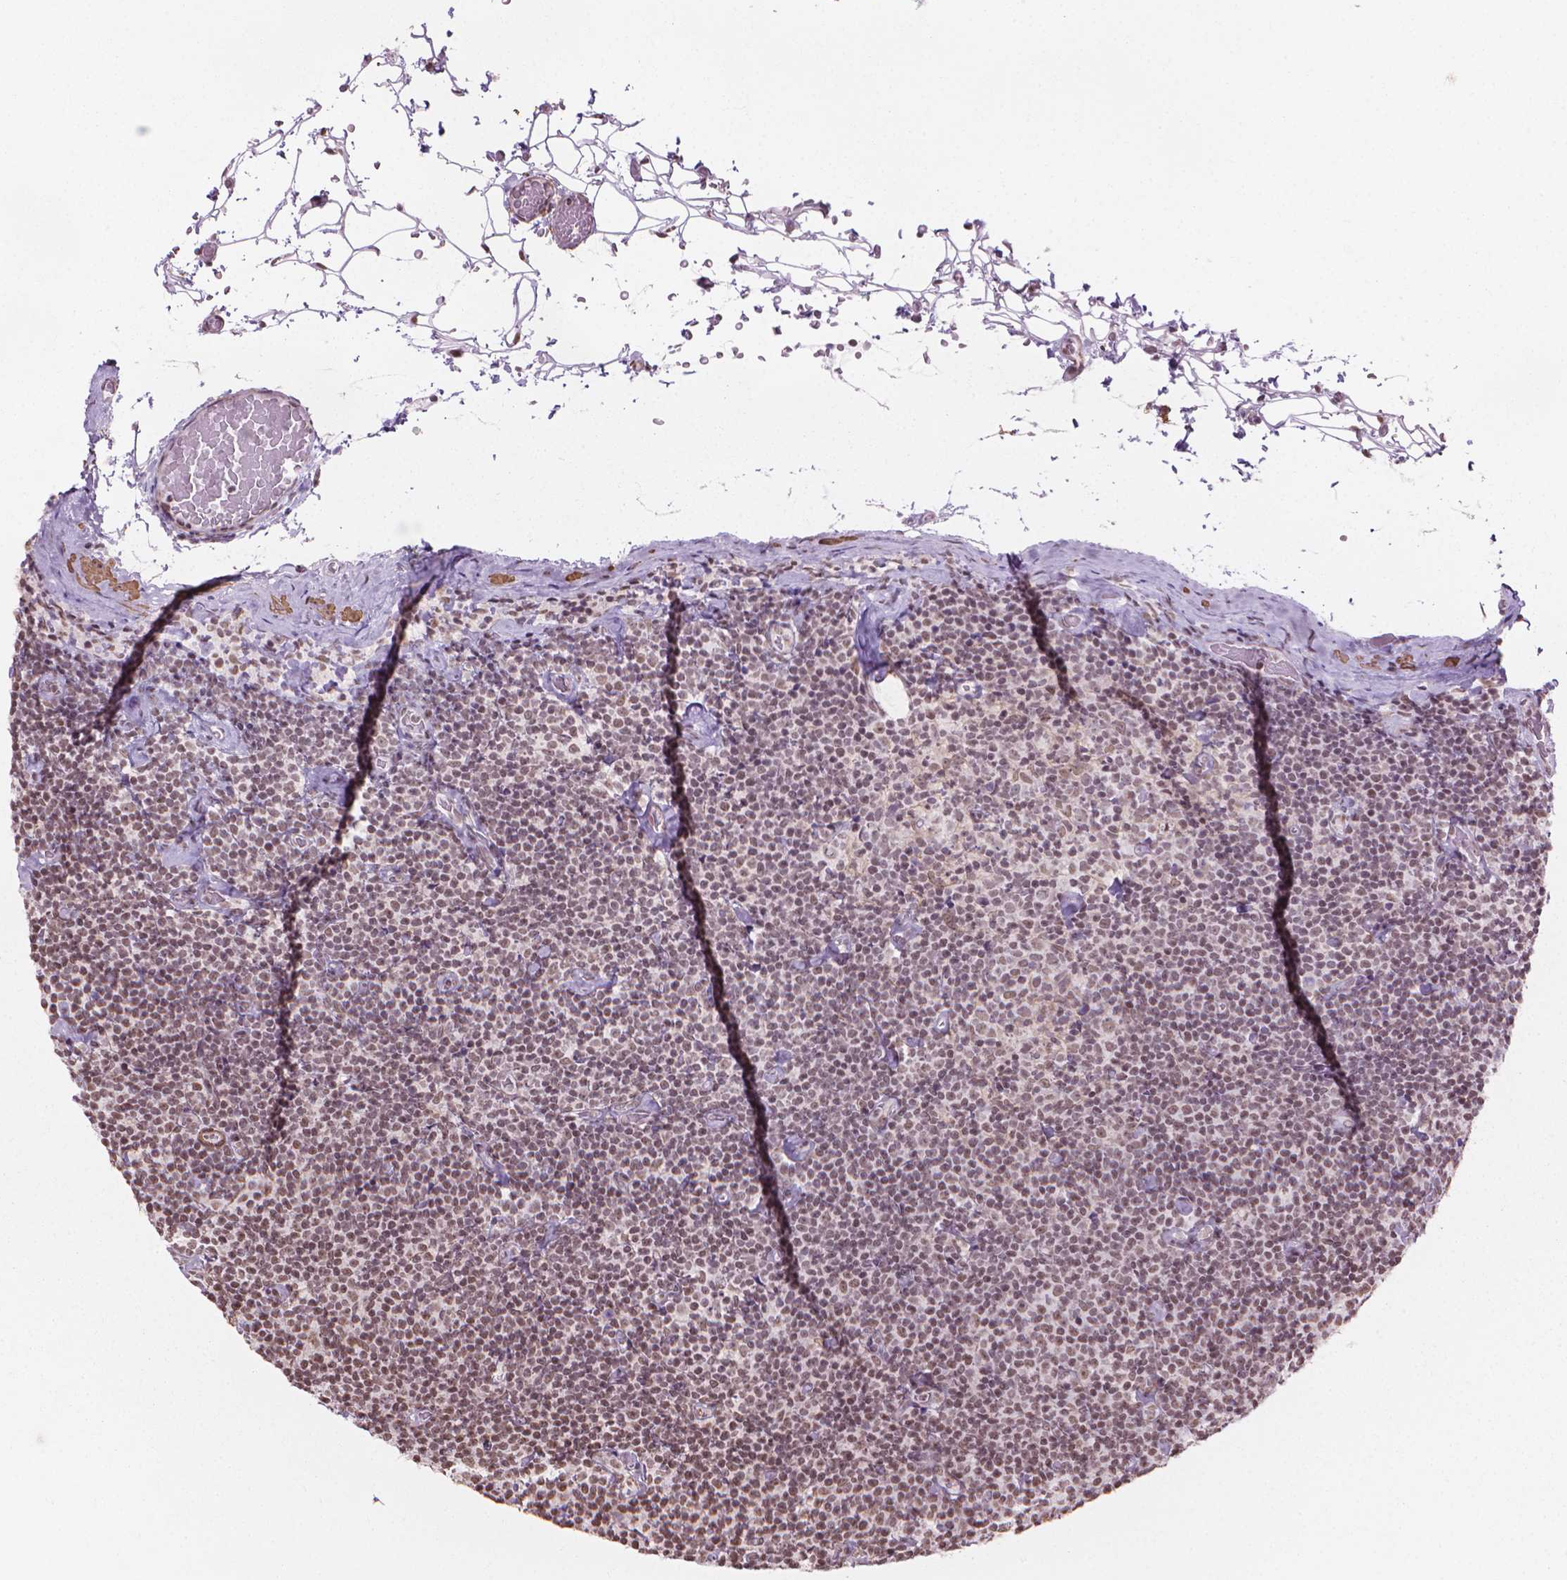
{"staining": {"intensity": "weak", "quantity": "<25%", "location": "nuclear"}, "tissue": "lymphoma", "cell_type": "Tumor cells", "image_type": "cancer", "snomed": [{"axis": "morphology", "description": "Malignant lymphoma, non-Hodgkin's type, Low grade"}, {"axis": "topography", "description": "Lymph node"}], "caption": "There is no significant expression in tumor cells of lymphoma. (Stains: DAB immunohistochemistry with hematoxylin counter stain, Microscopy: brightfield microscopy at high magnification).", "gene": "HOXD4", "patient": {"sex": "male", "age": 81}}